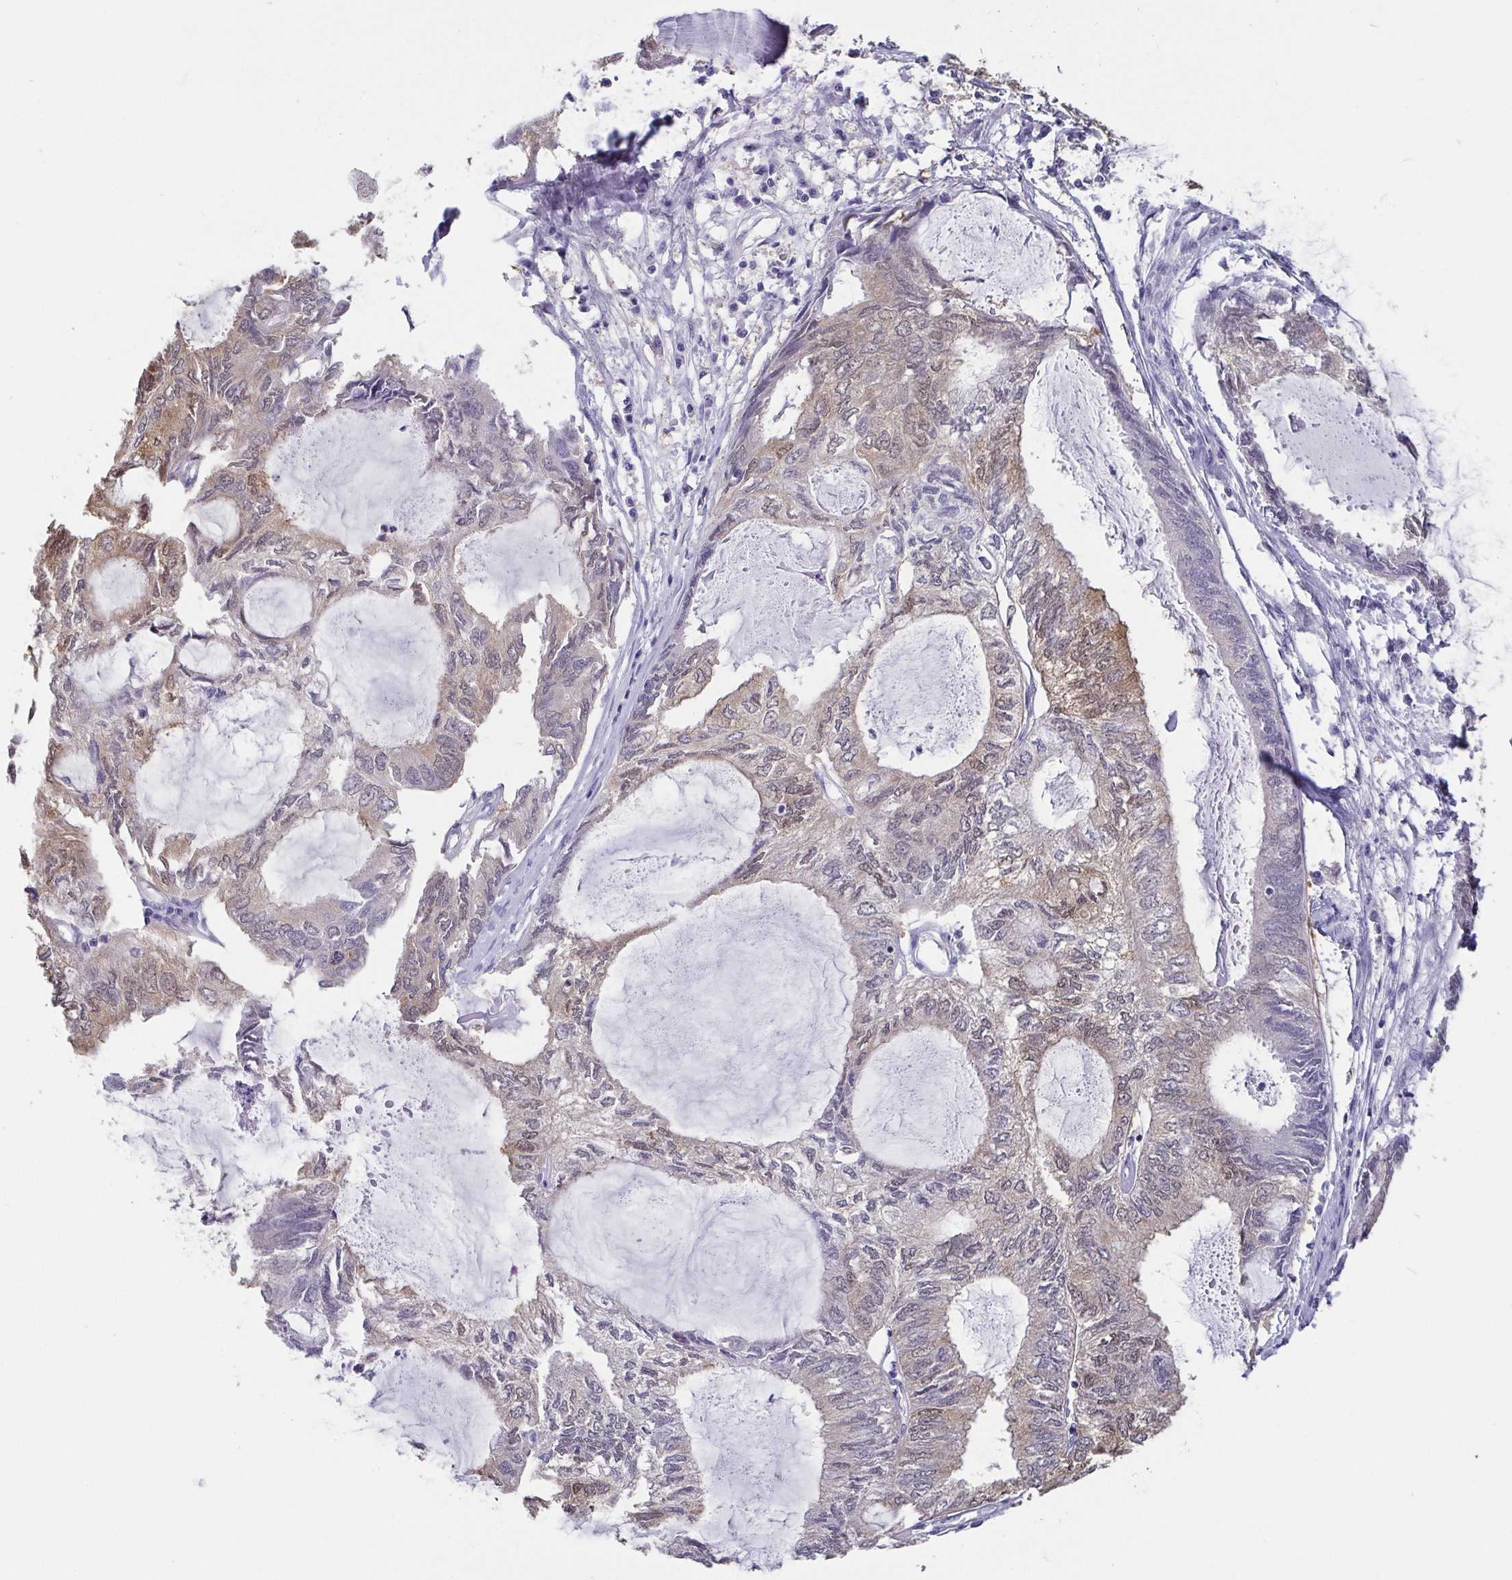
{"staining": {"intensity": "weak", "quantity": "25%-75%", "location": "cytoplasmic/membranous,nuclear"}, "tissue": "endometrial cancer", "cell_type": "Tumor cells", "image_type": "cancer", "snomed": [{"axis": "morphology", "description": "Adenocarcinoma, NOS"}, {"axis": "topography", "description": "Endometrium"}], "caption": "Brown immunohistochemical staining in human endometrial cancer demonstrates weak cytoplasmic/membranous and nuclear staining in approximately 25%-75% of tumor cells.", "gene": "IDH1", "patient": {"sex": "female", "age": 80}}